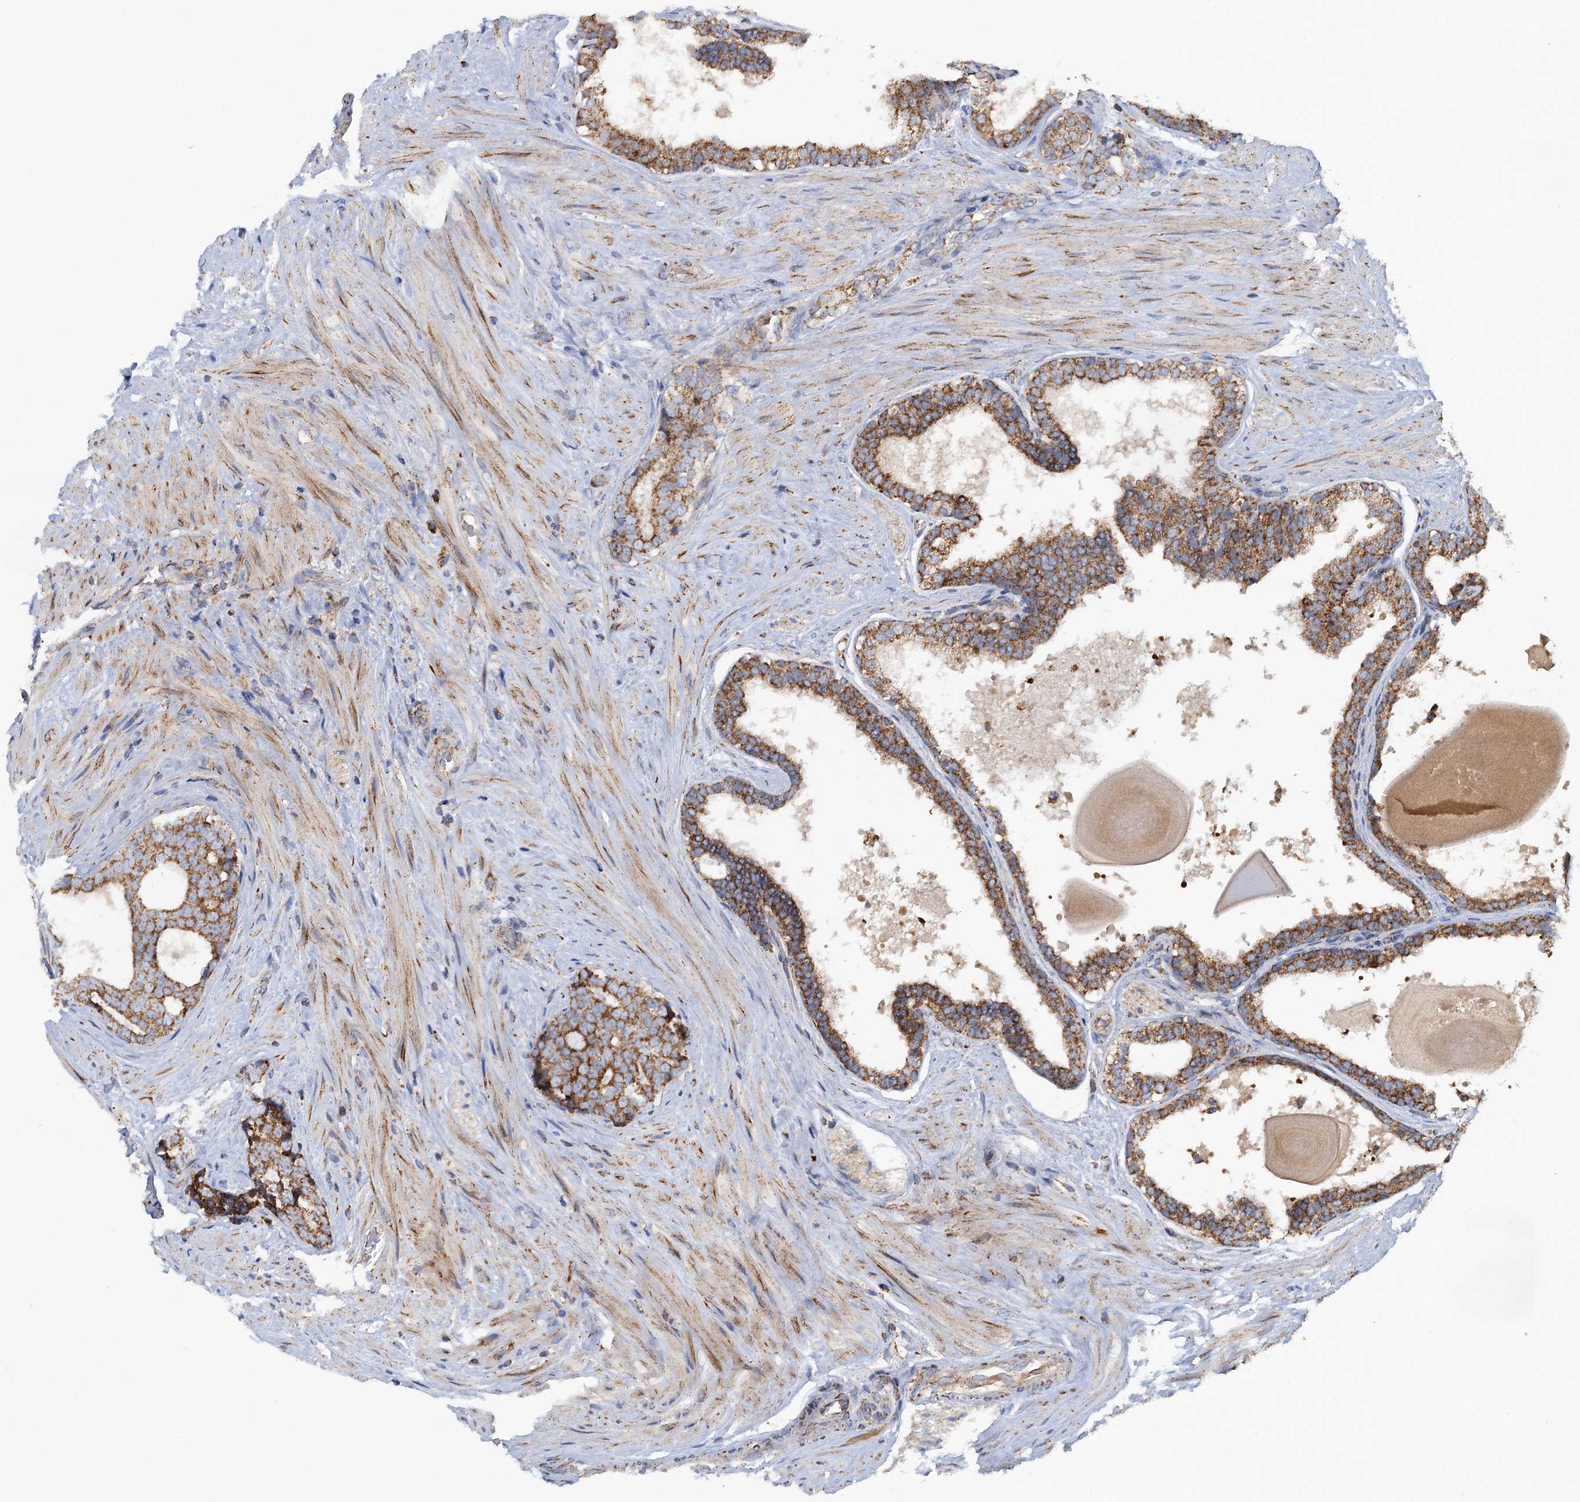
{"staining": {"intensity": "strong", "quantity": ">75%", "location": "cytoplasmic/membranous"}, "tissue": "prostate cancer", "cell_type": "Tumor cells", "image_type": "cancer", "snomed": [{"axis": "morphology", "description": "Adenocarcinoma, High grade"}, {"axis": "topography", "description": "Prostate"}], "caption": "This histopathology image reveals IHC staining of human prostate cancer (adenocarcinoma (high-grade)), with high strong cytoplasmic/membranous expression in approximately >75% of tumor cells.", "gene": "GTPBP3", "patient": {"sex": "male", "age": 56}}